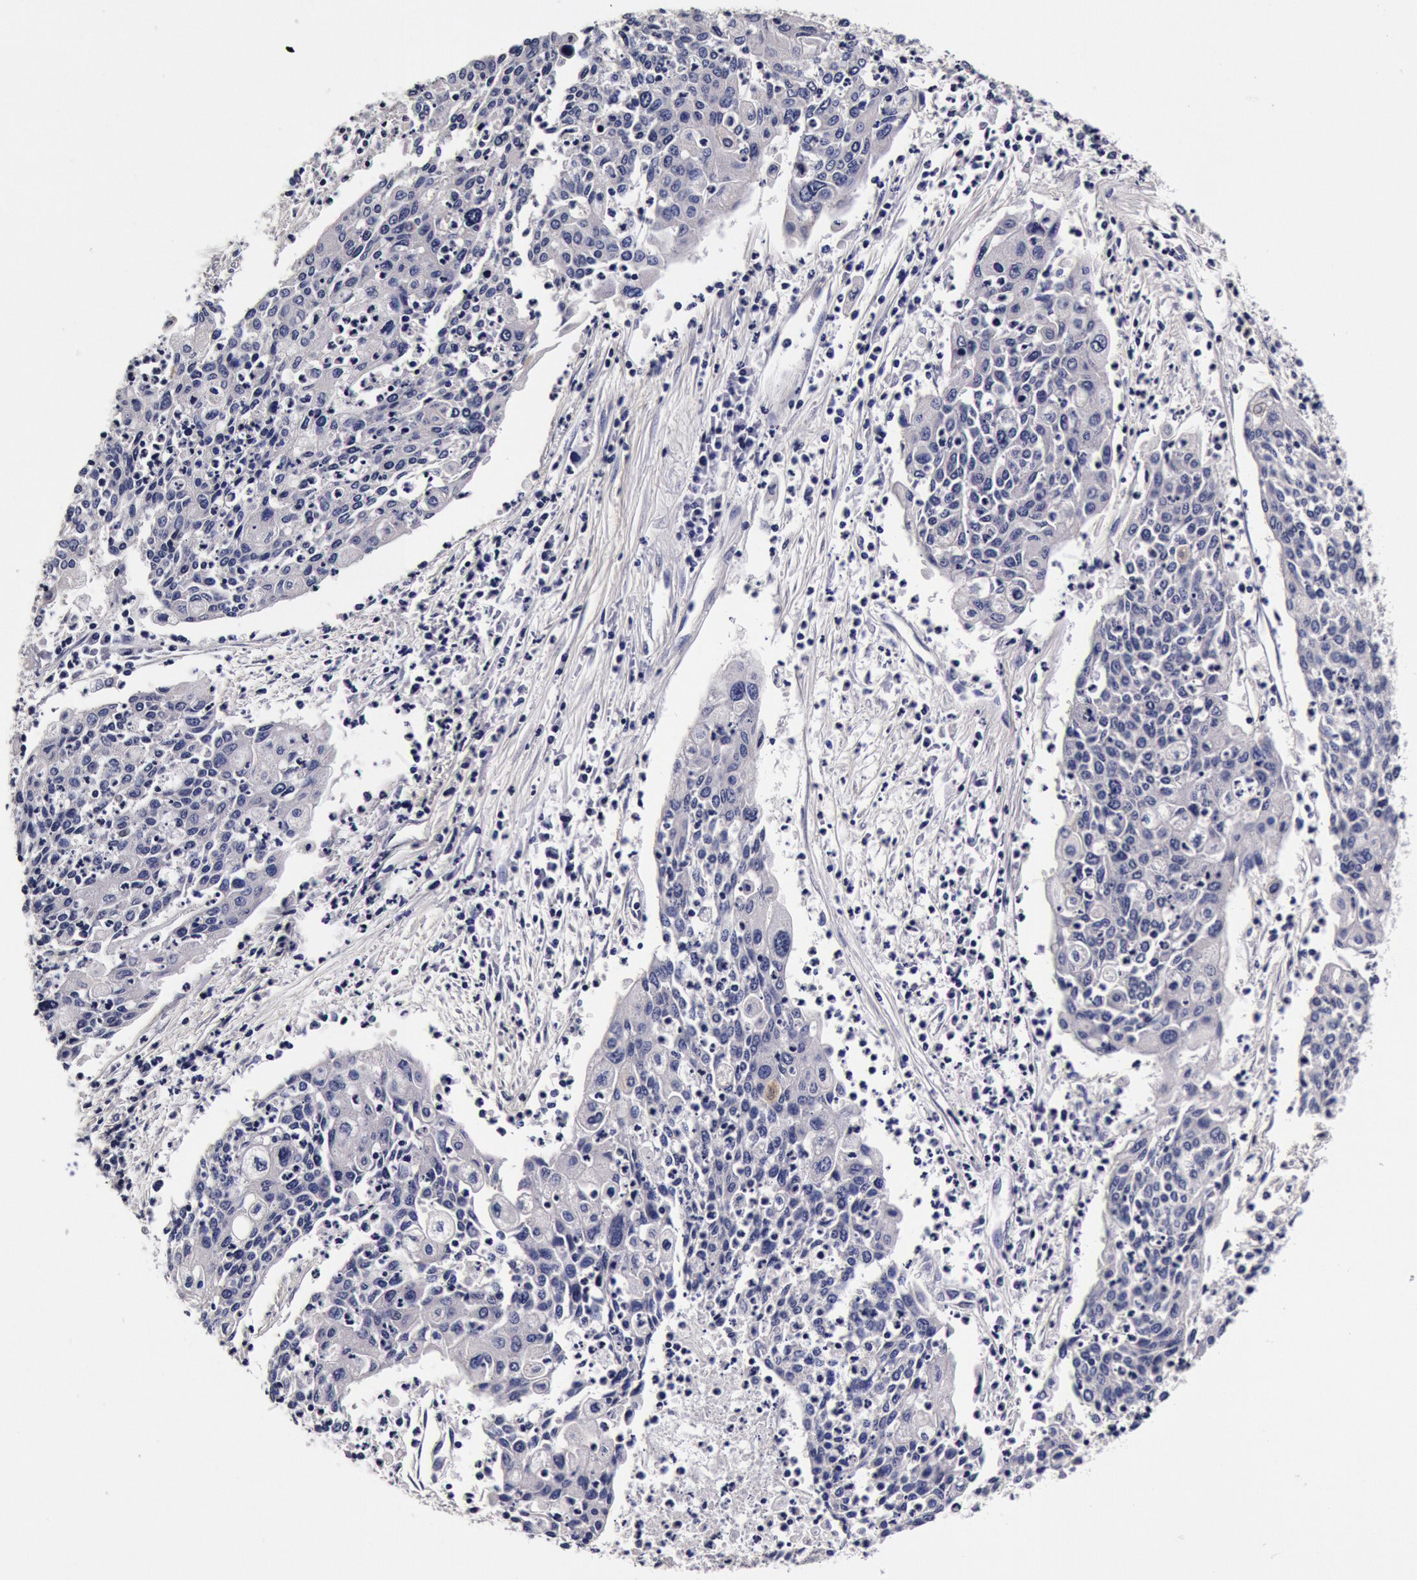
{"staining": {"intensity": "negative", "quantity": "none", "location": "none"}, "tissue": "cervical cancer", "cell_type": "Tumor cells", "image_type": "cancer", "snomed": [{"axis": "morphology", "description": "Squamous cell carcinoma, NOS"}, {"axis": "topography", "description": "Cervix"}], "caption": "This is an IHC photomicrograph of human cervical cancer. There is no positivity in tumor cells.", "gene": "CCDC22", "patient": {"sex": "female", "age": 40}}